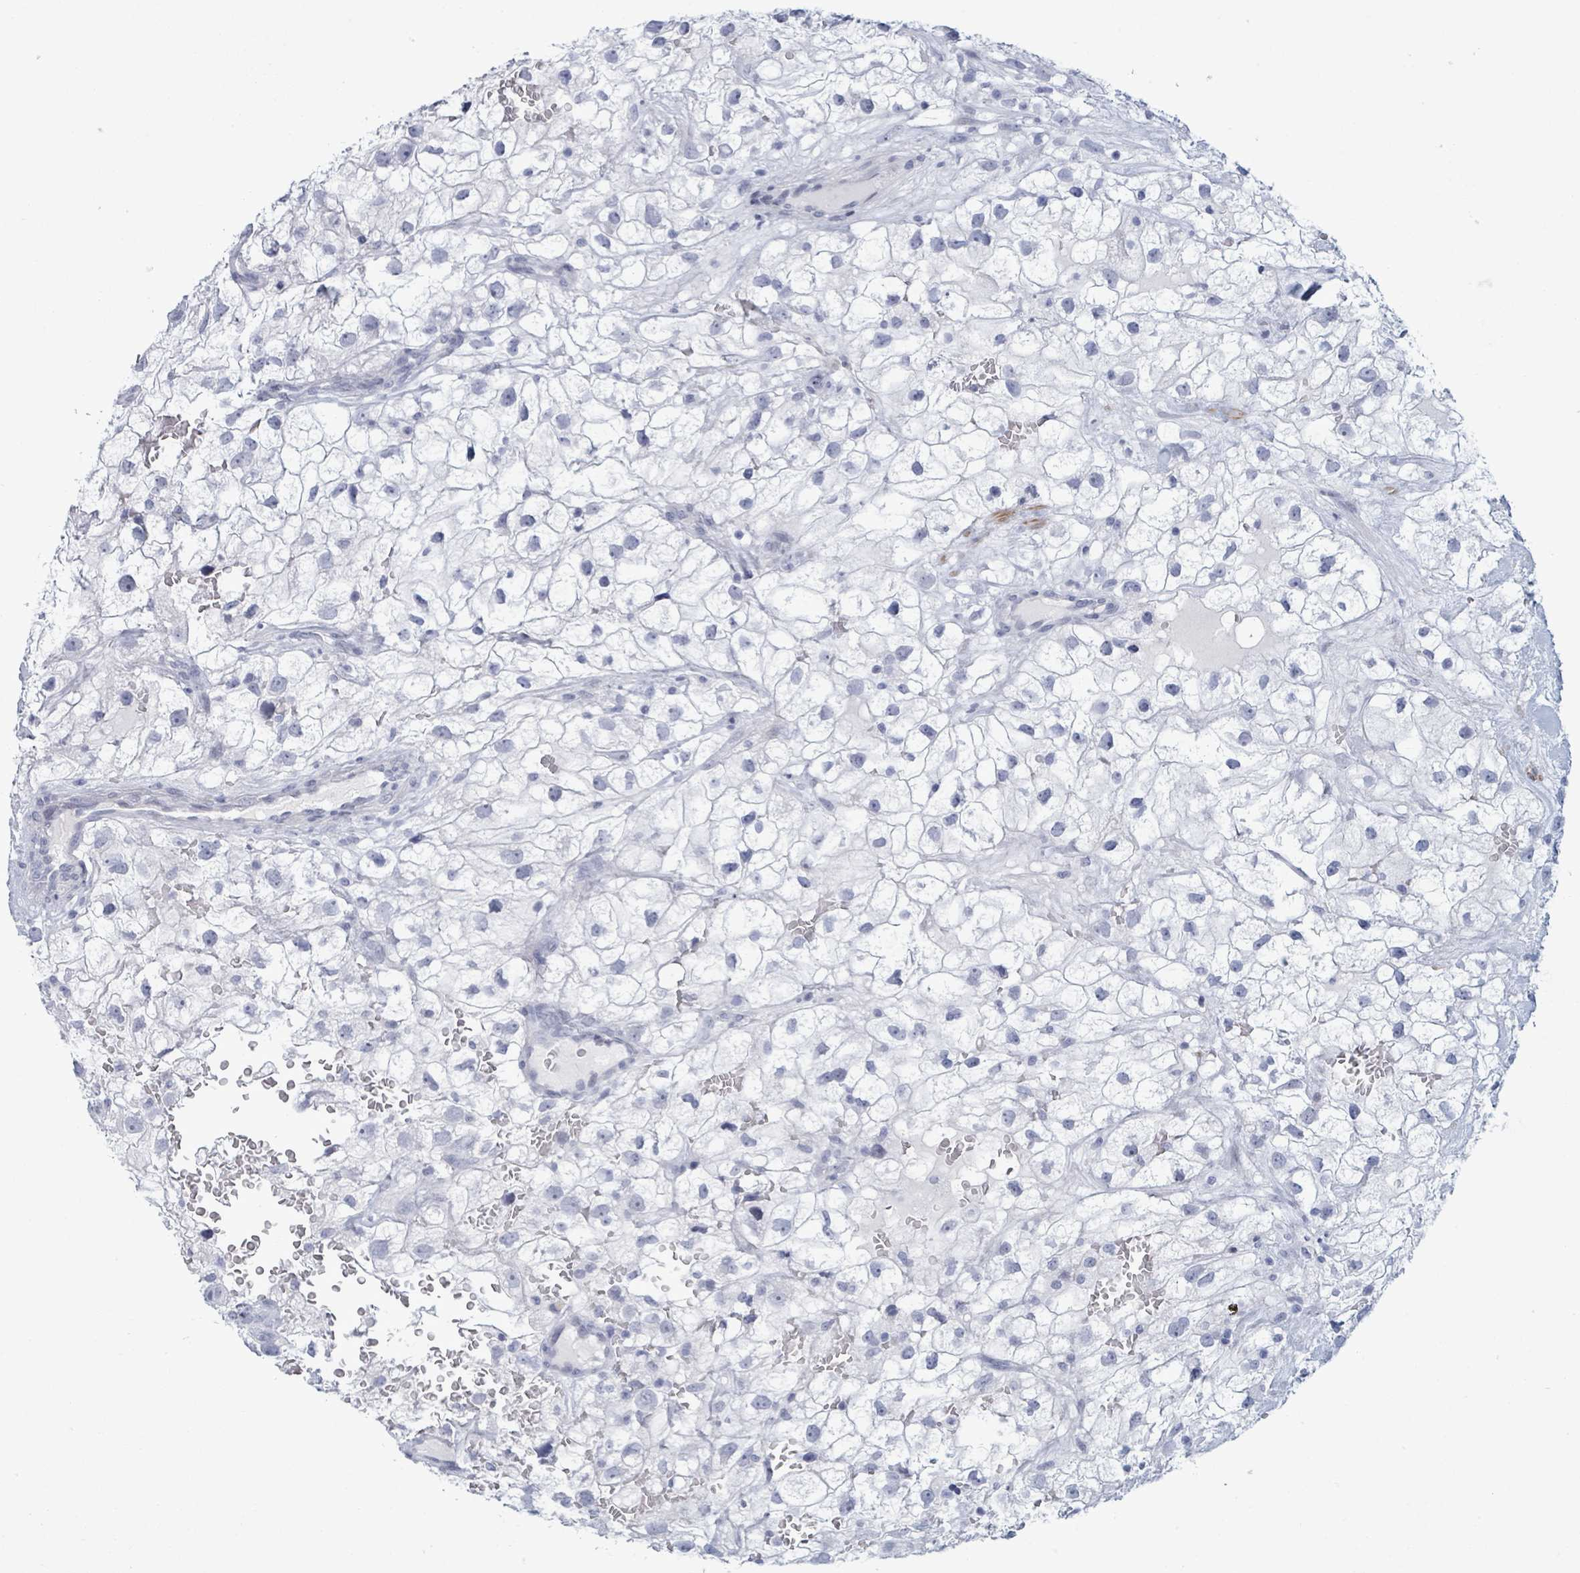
{"staining": {"intensity": "negative", "quantity": "none", "location": "none"}, "tissue": "renal cancer", "cell_type": "Tumor cells", "image_type": "cancer", "snomed": [{"axis": "morphology", "description": "Adenocarcinoma, NOS"}, {"axis": "topography", "description": "Kidney"}], "caption": "This is an immunohistochemistry photomicrograph of renal cancer (adenocarcinoma). There is no staining in tumor cells.", "gene": "ZNF771", "patient": {"sex": "male", "age": 59}}